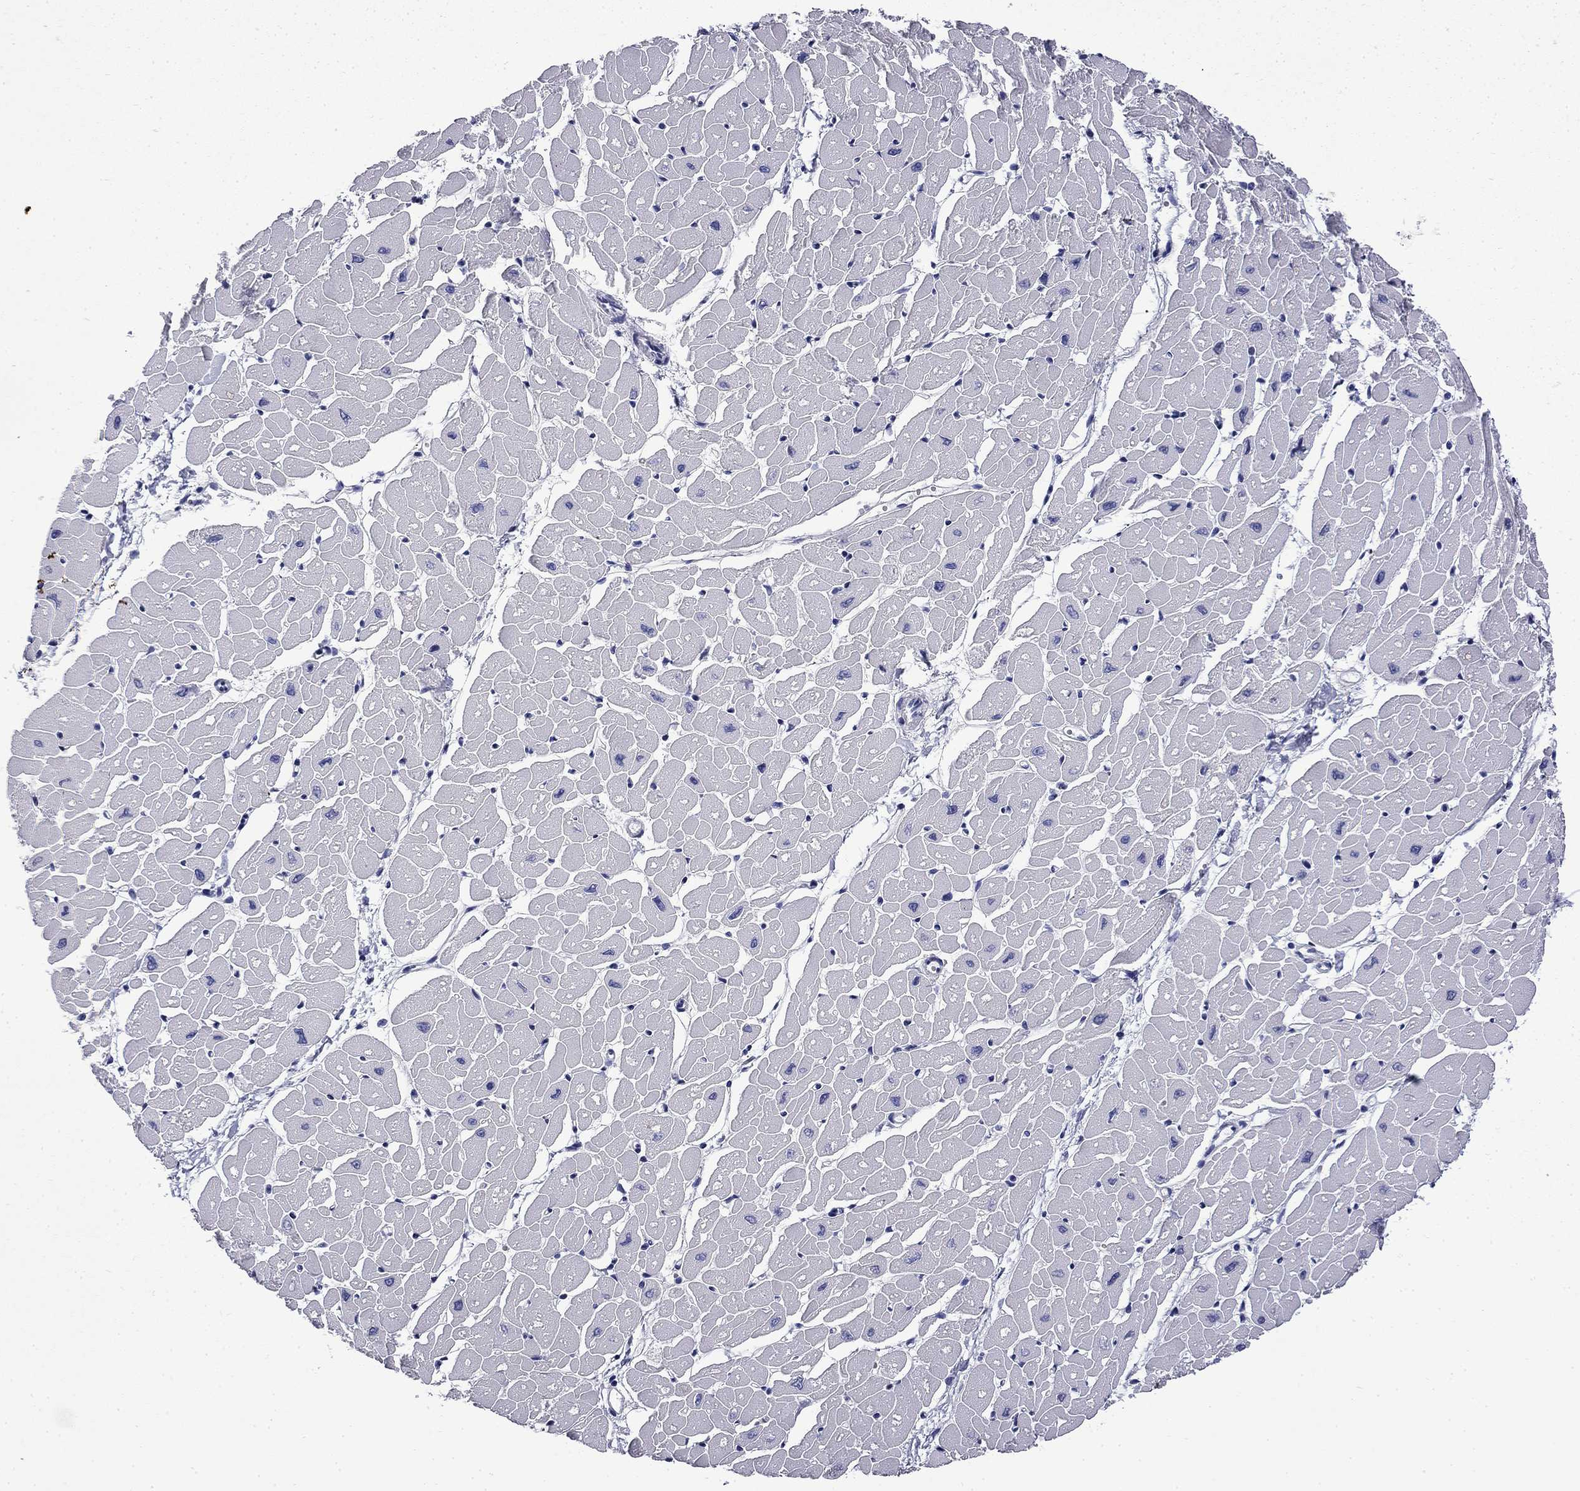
{"staining": {"intensity": "negative", "quantity": "none", "location": "none"}, "tissue": "heart muscle", "cell_type": "Cardiomyocytes", "image_type": "normal", "snomed": [{"axis": "morphology", "description": "Normal tissue, NOS"}, {"axis": "topography", "description": "Heart"}], "caption": "Cardiomyocytes show no significant protein staining in unremarkable heart muscle.", "gene": "MGARP", "patient": {"sex": "male", "age": 57}}